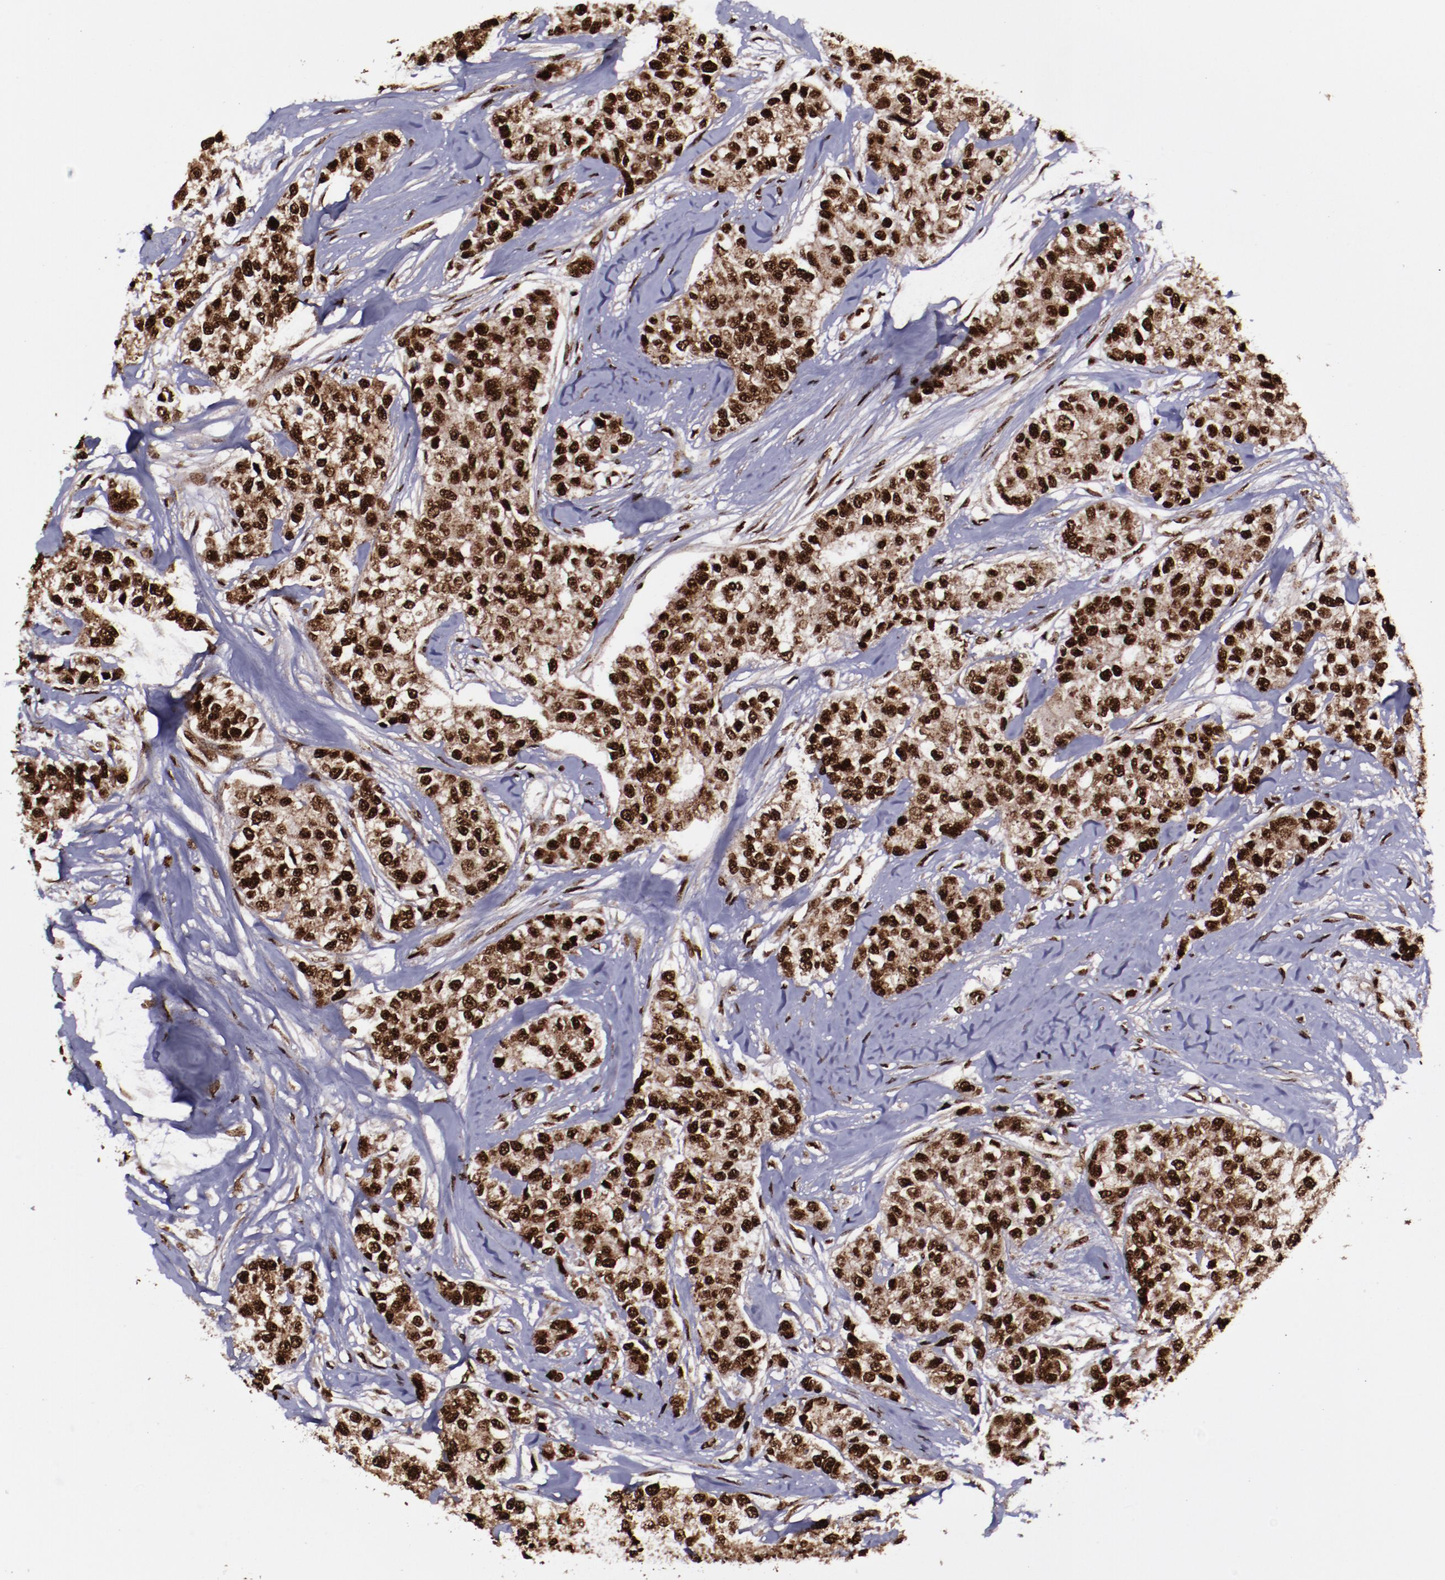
{"staining": {"intensity": "strong", "quantity": ">75%", "location": "cytoplasmic/membranous,nuclear"}, "tissue": "breast cancer", "cell_type": "Tumor cells", "image_type": "cancer", "snomed": [{"axis": "morphology", "description": "Duct carcinoma"}, {"axis": "topography", "description": "Breast"}], "caption": "The immunohistochemical stain shows strong cytoplasmic/membranous and nuclear positivity in tumor cells of breast cancer (invasive ductal carcinoma) tissue.", "gene": "SNW1", "patient": {"sex": "female", "age": 51}}